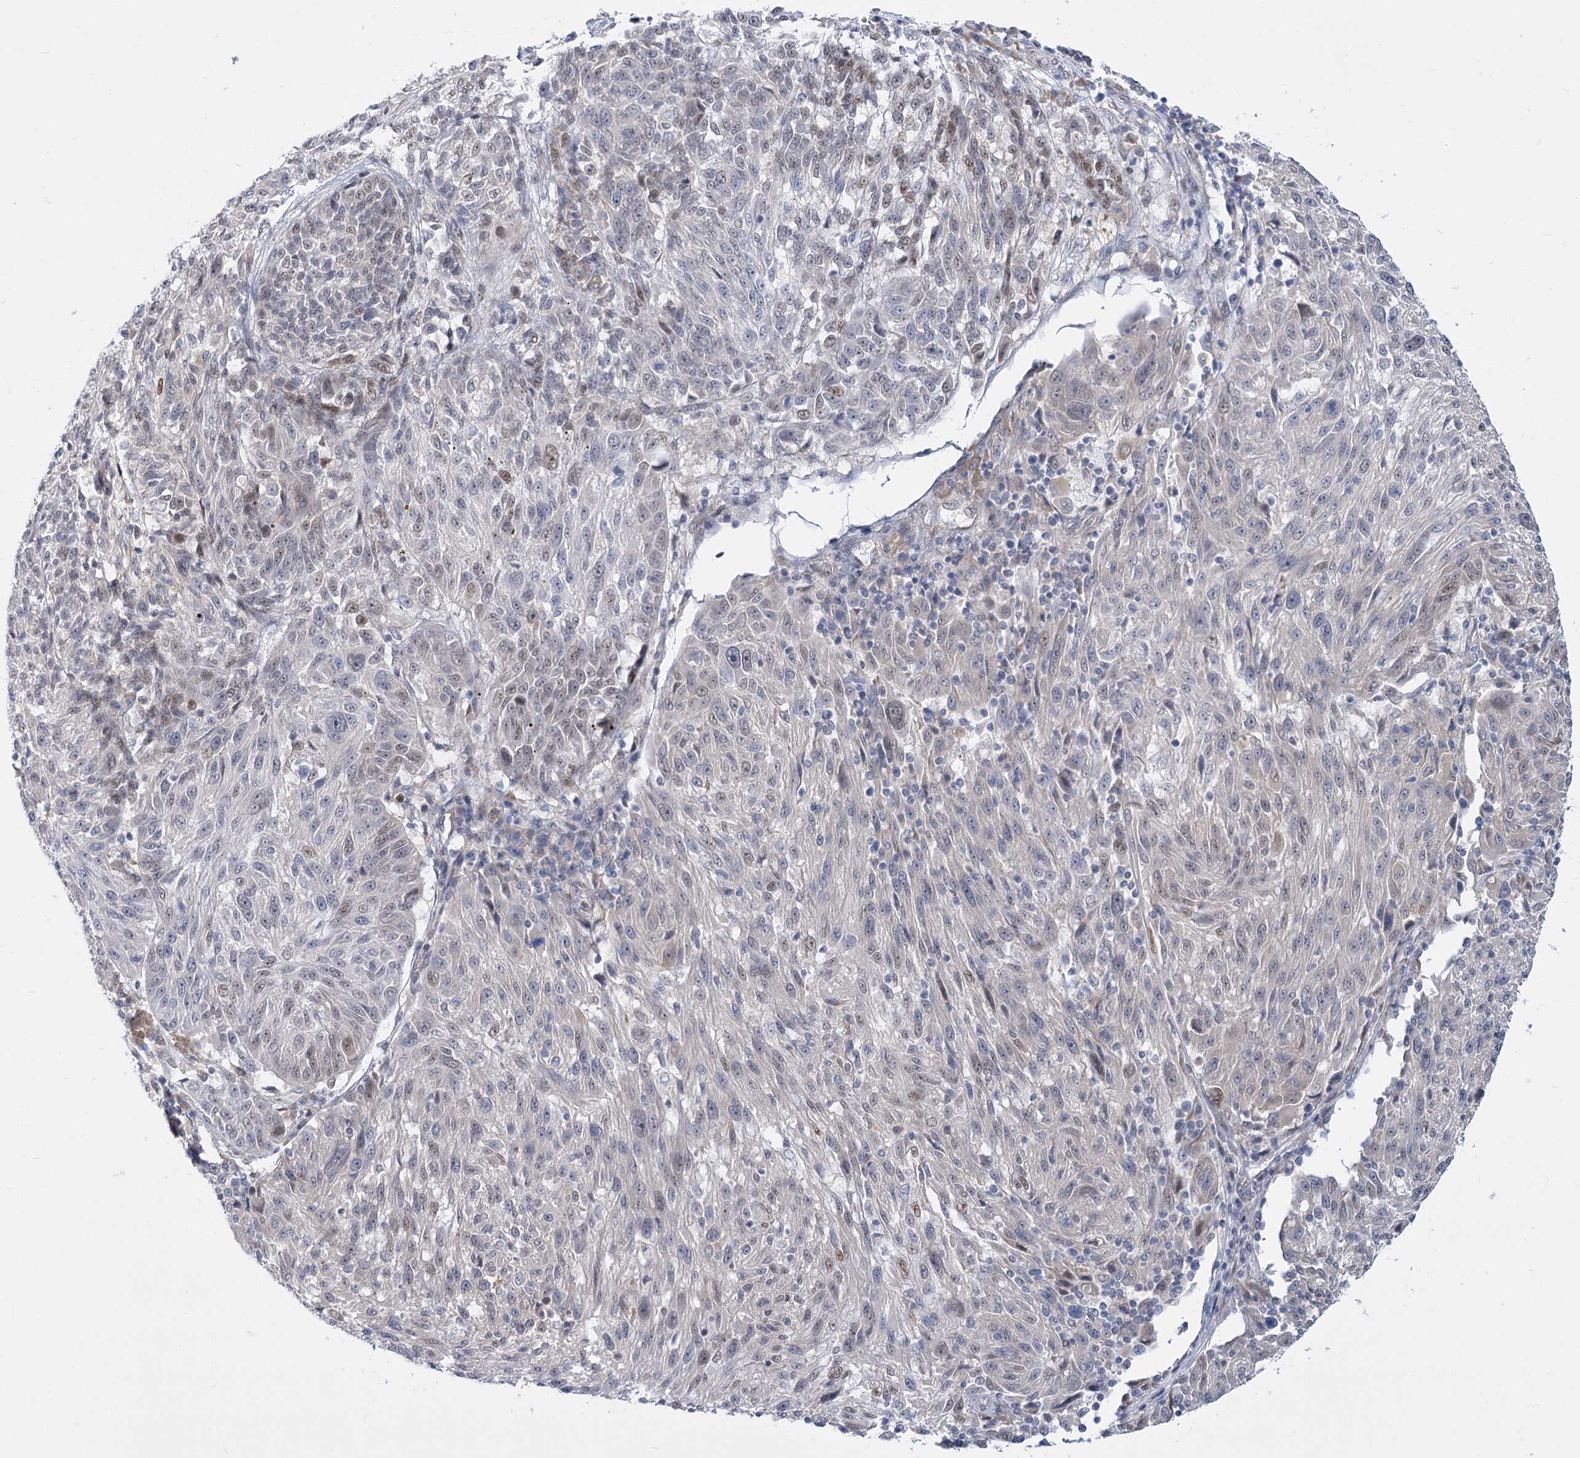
{"staining": {"intensity": "weak", "quantity": "<25%", "location": "nuclear"}, "tissue": "melanoma", "cell_type": "Tumor cells", "image_type": "cancer", "snomed": [{"axis": "morphology", "description": "Malignant melanoma, NOS"}, {"axis": "topography", "description": "Skin"}], "caption": "Tumor cells show no significant protein expression in malignant melanoma.", "gene": "ARSI", "patient": {"sex": "male", "age": 53}}